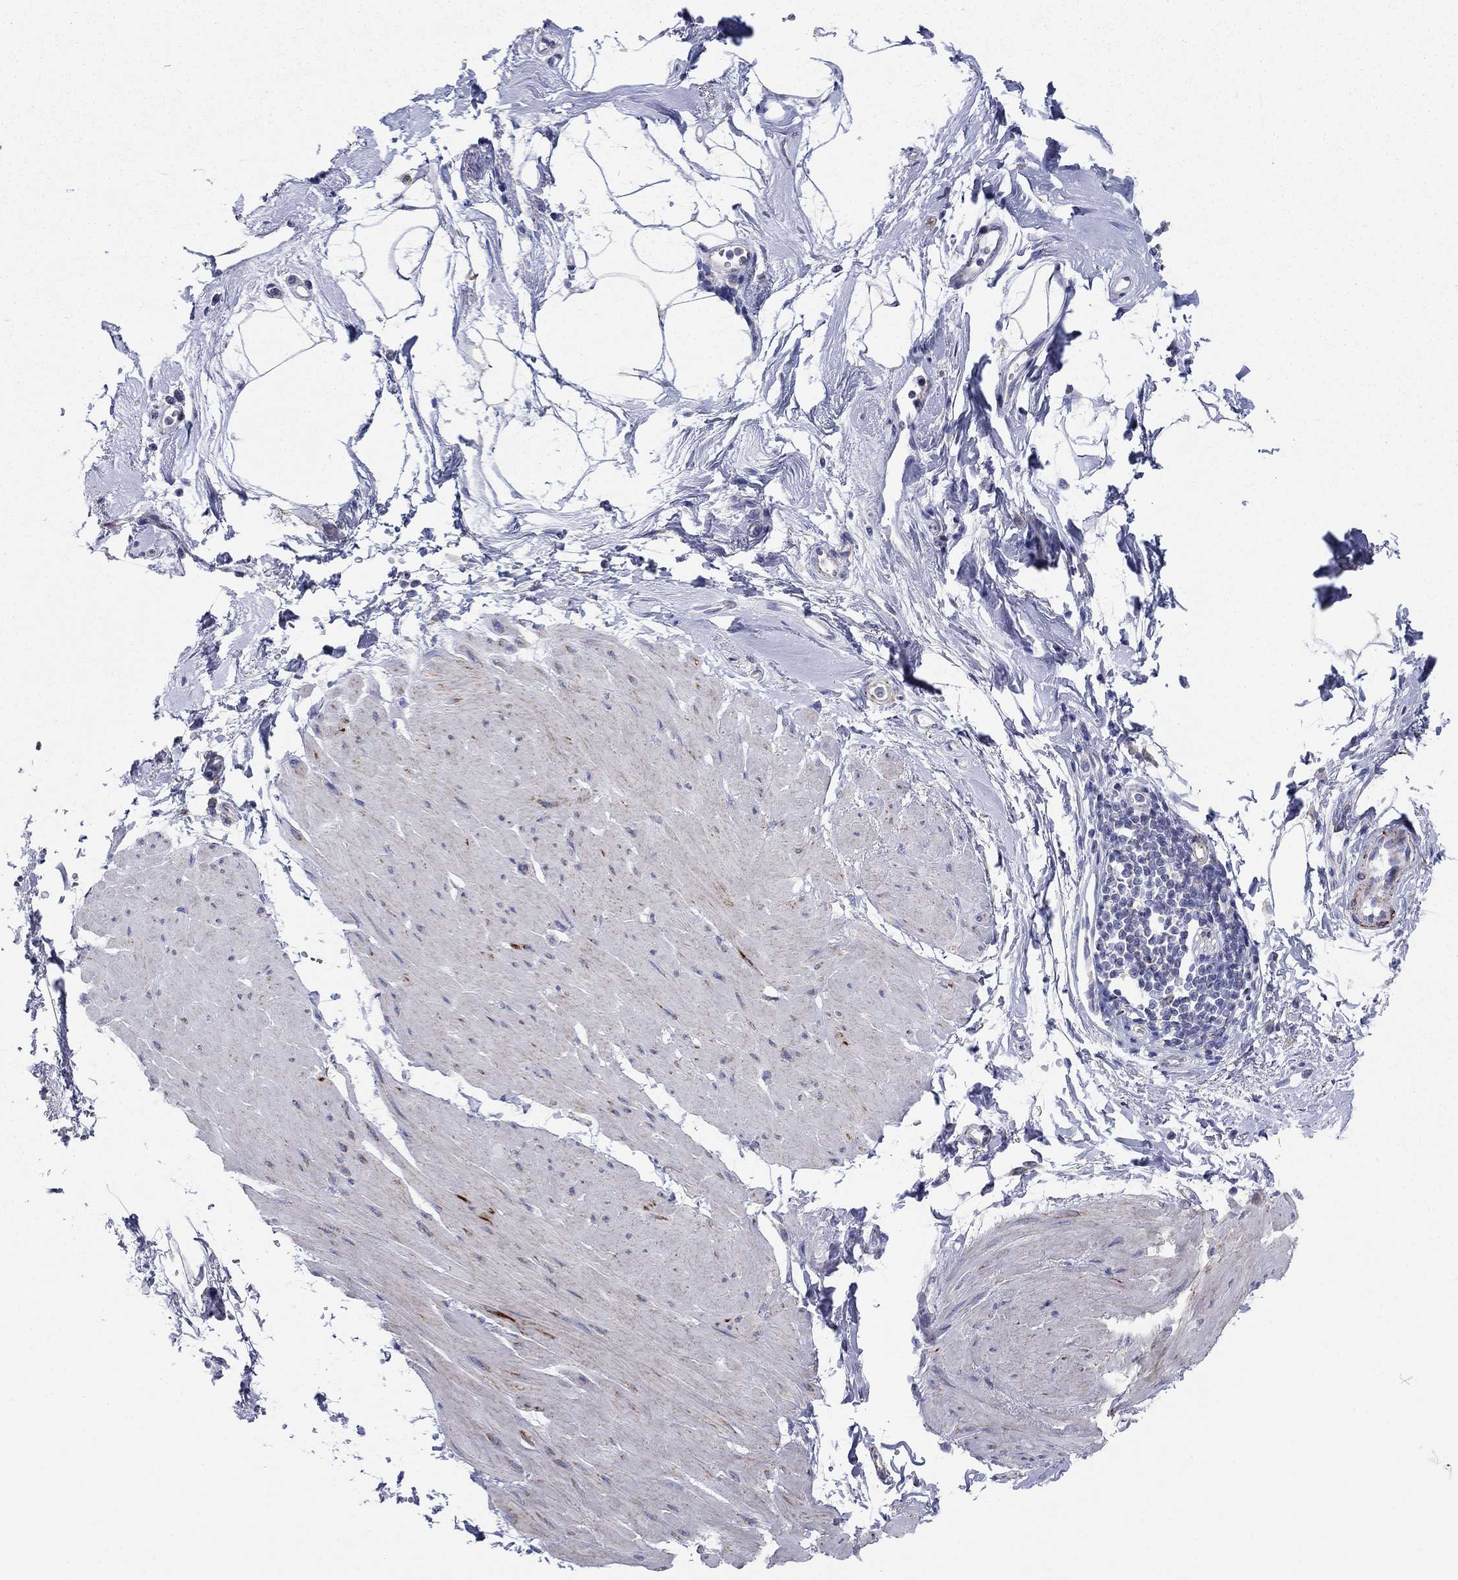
{"staining": {"intensity": "strong", "quantity": "<25%", "location": "cytoplasmic/membranous"}, "tissue": "smooth muscle", "cell_type": "Smooth muscle cells", "image_type": "normal", "snomed": [{"axis": "morphology", "description": "Normal tissue, NOS"}, {"axis": "topography", "description": "Adipose tissue"}, {"axis": "topography", "description": "Smooth muscle"}, {"axis": "topography", "description": "Peripheral nerve tissue"}], "caption": "Immunohistochemistry (IHC) image of normal smooth muscle stained for a protein (brown), which reveals medium levels of strong cytoplasmic/membranous expression in approximately <25% of smooth muscle cells.", "gene": "MGST3", "patient": {"sex": "male", "age": 83}}